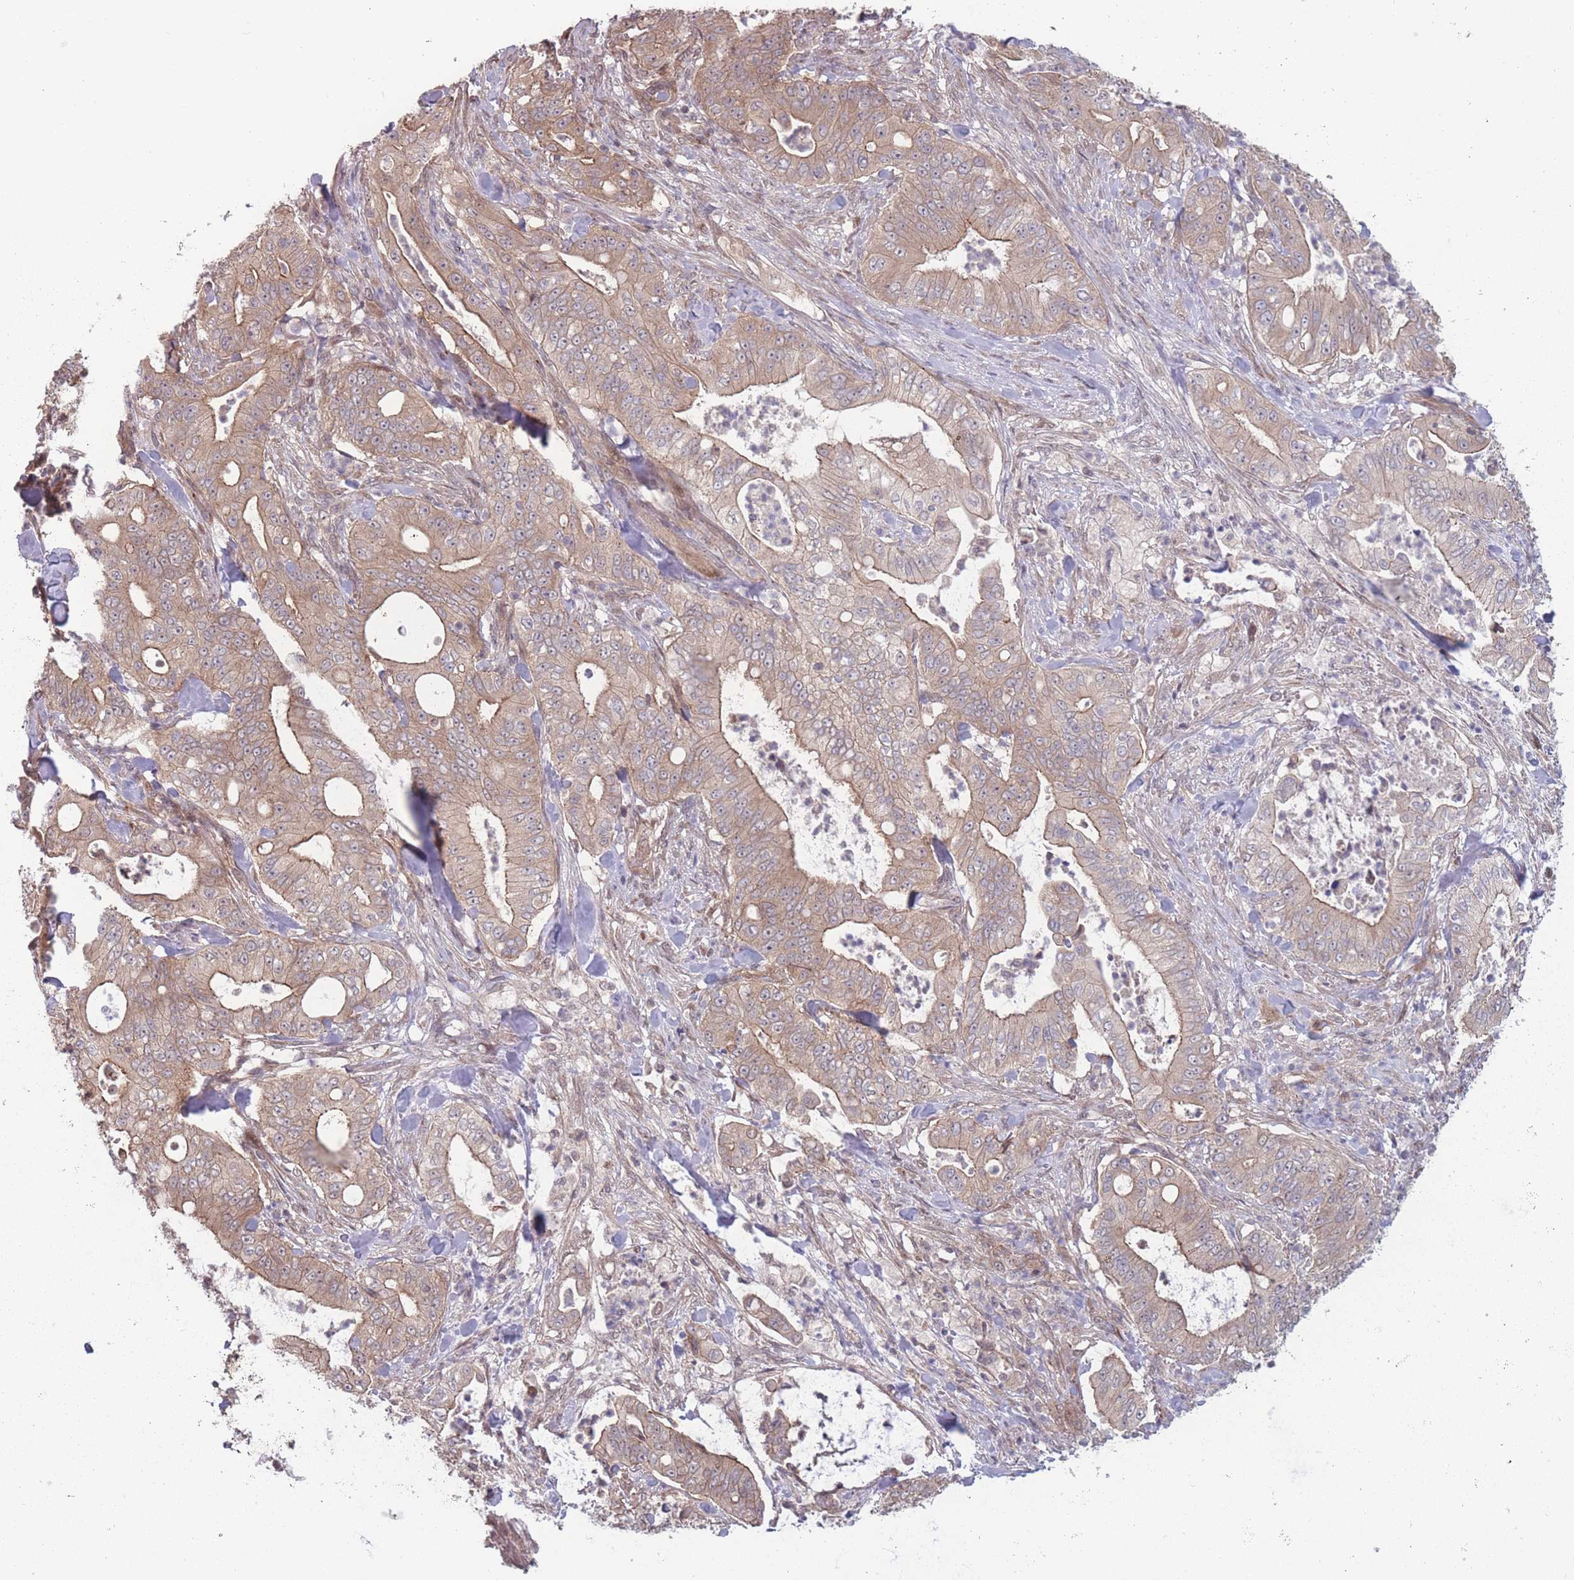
{"staining": {"intensity": "moderate", "quantity": ">75%", "location": "cytoplasmic/membranous"}, "tissue": "pancreatic cancer", "cell_type": "Tumor cells", "image_type": "cancer", "snomed": [{"axis": "morphology", "description": "Adenocarcinoma, NOS"}, {"axis": "topography", "description": "Pancreas"}], "caption": "Human pancreatic cancer (adenocarcinoma) stained with a brown dye reveals moderate cytoplasmic/membranous positive staining in about >75% of tumor cells.", "gene": "RPS18", "patient": {"sex": "male", "age": 71}}